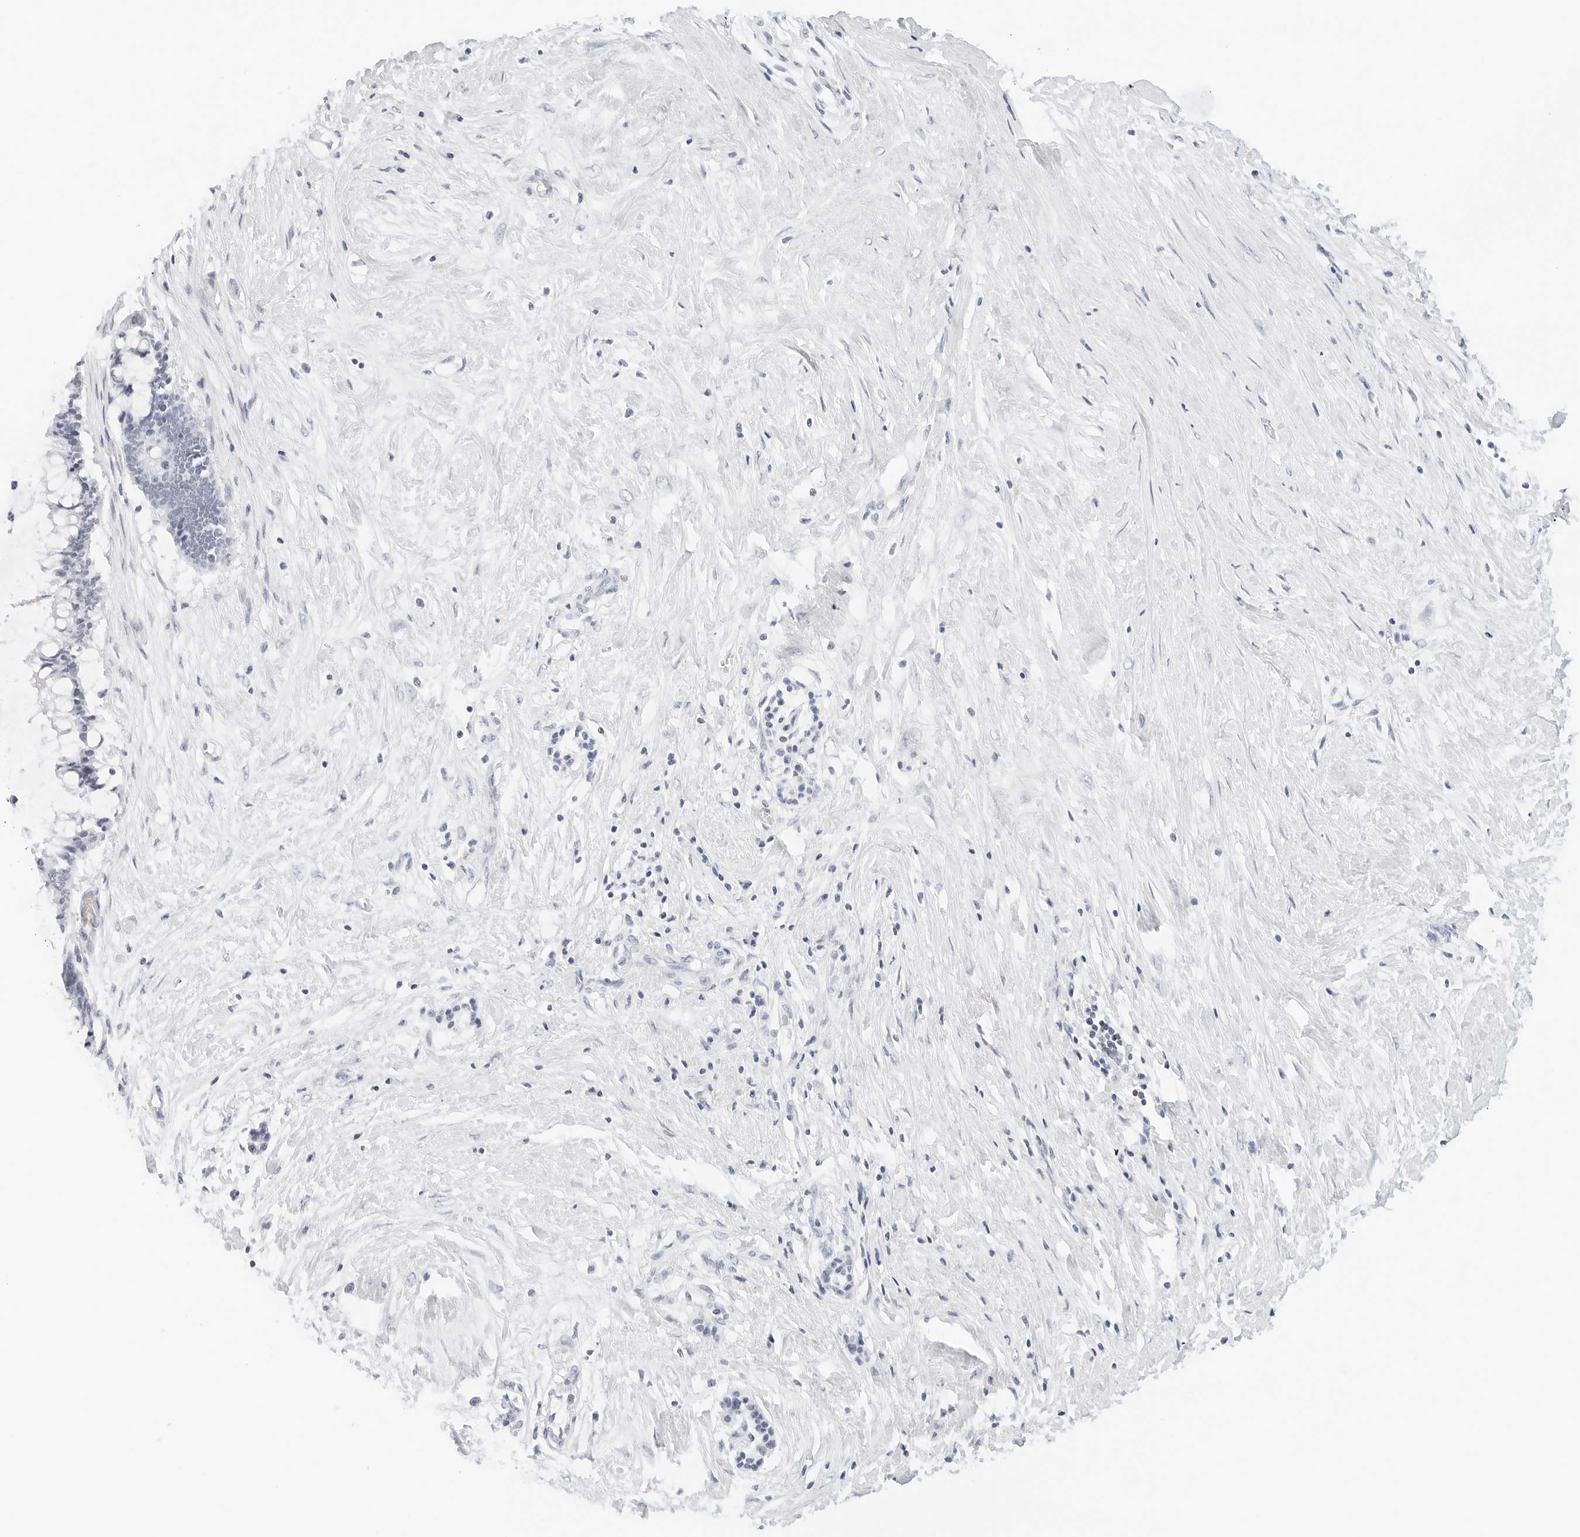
{"staining": {"intensity": "negative", "quantity": "none", "location": "none"}, "tissue": "pancreatic cancer", "cell_type": "Tumor cells", "image_type": "cancer", "snomed": [{"axis": "morphology", "description": "Adenocarcinoma, NOS"}, {"axis": "topography", "description": "Pancreas"}], "caption": "This micrograph is of pancreatic cancer stained with IHC to label a protein in brown with the nuclei are counter-stained blue. There is no expression in tumor cells.", "gene": "CD22", "patient": {"sex": "male", "age": 41}}